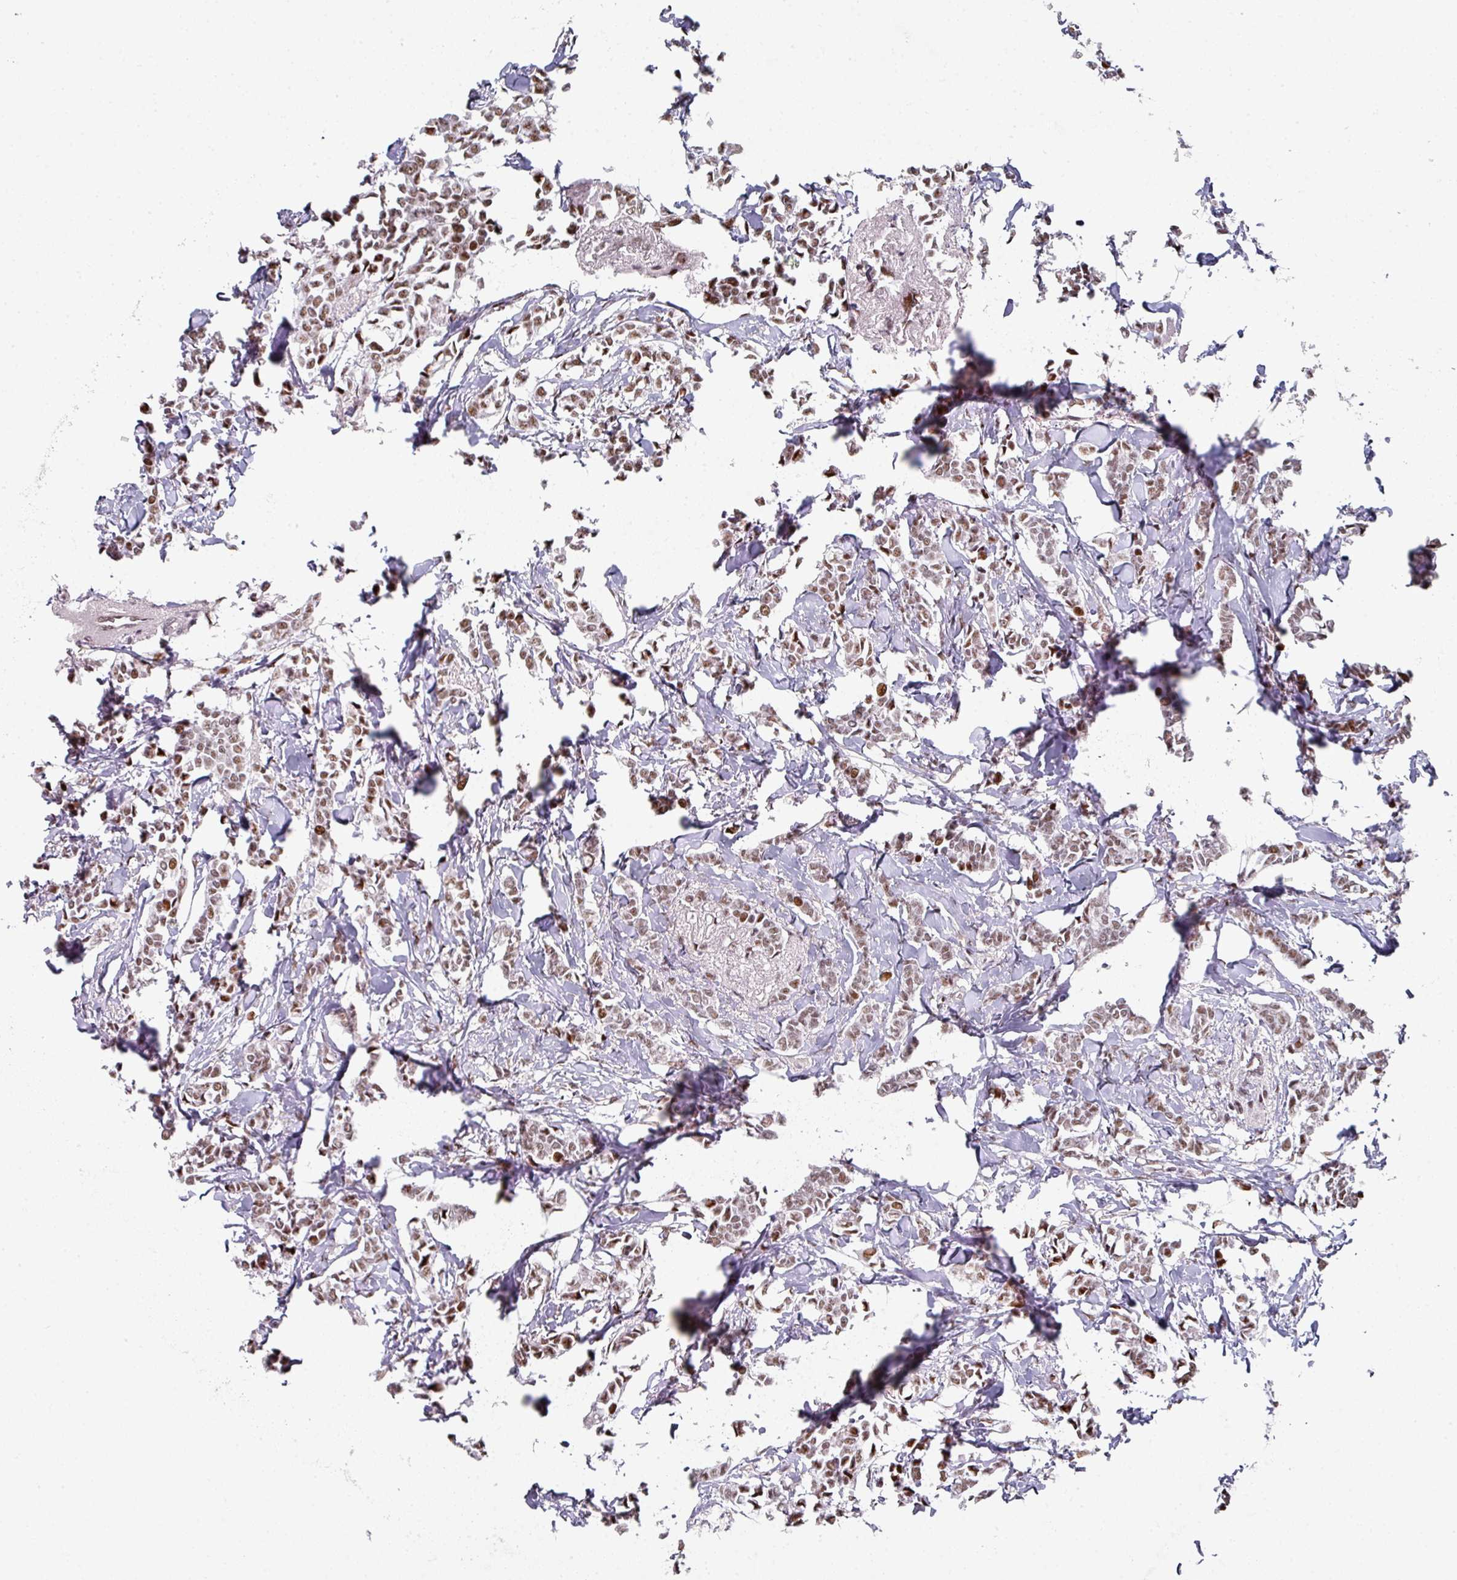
{"staining": {"intensity": "moderate", "quantity": ">75%", "location": "nuclear"}, "tissue": "breast cancer", "cell_type": "Tumor cells", "image_type": "cancer", "snomed": [{"axis": "morphology", "description": "Duct carcinoma"}, {"axis": "topography", "description": "Breast"}], "caption": "Breast cancer (invasive ductal carcinoma) was stained to show a protein in brown. There is medium levels of moderate nuclear staining in about >75% of tumor cells.", "gene": "SF3B5", "patient": {"sex": "female", "age": 41}}